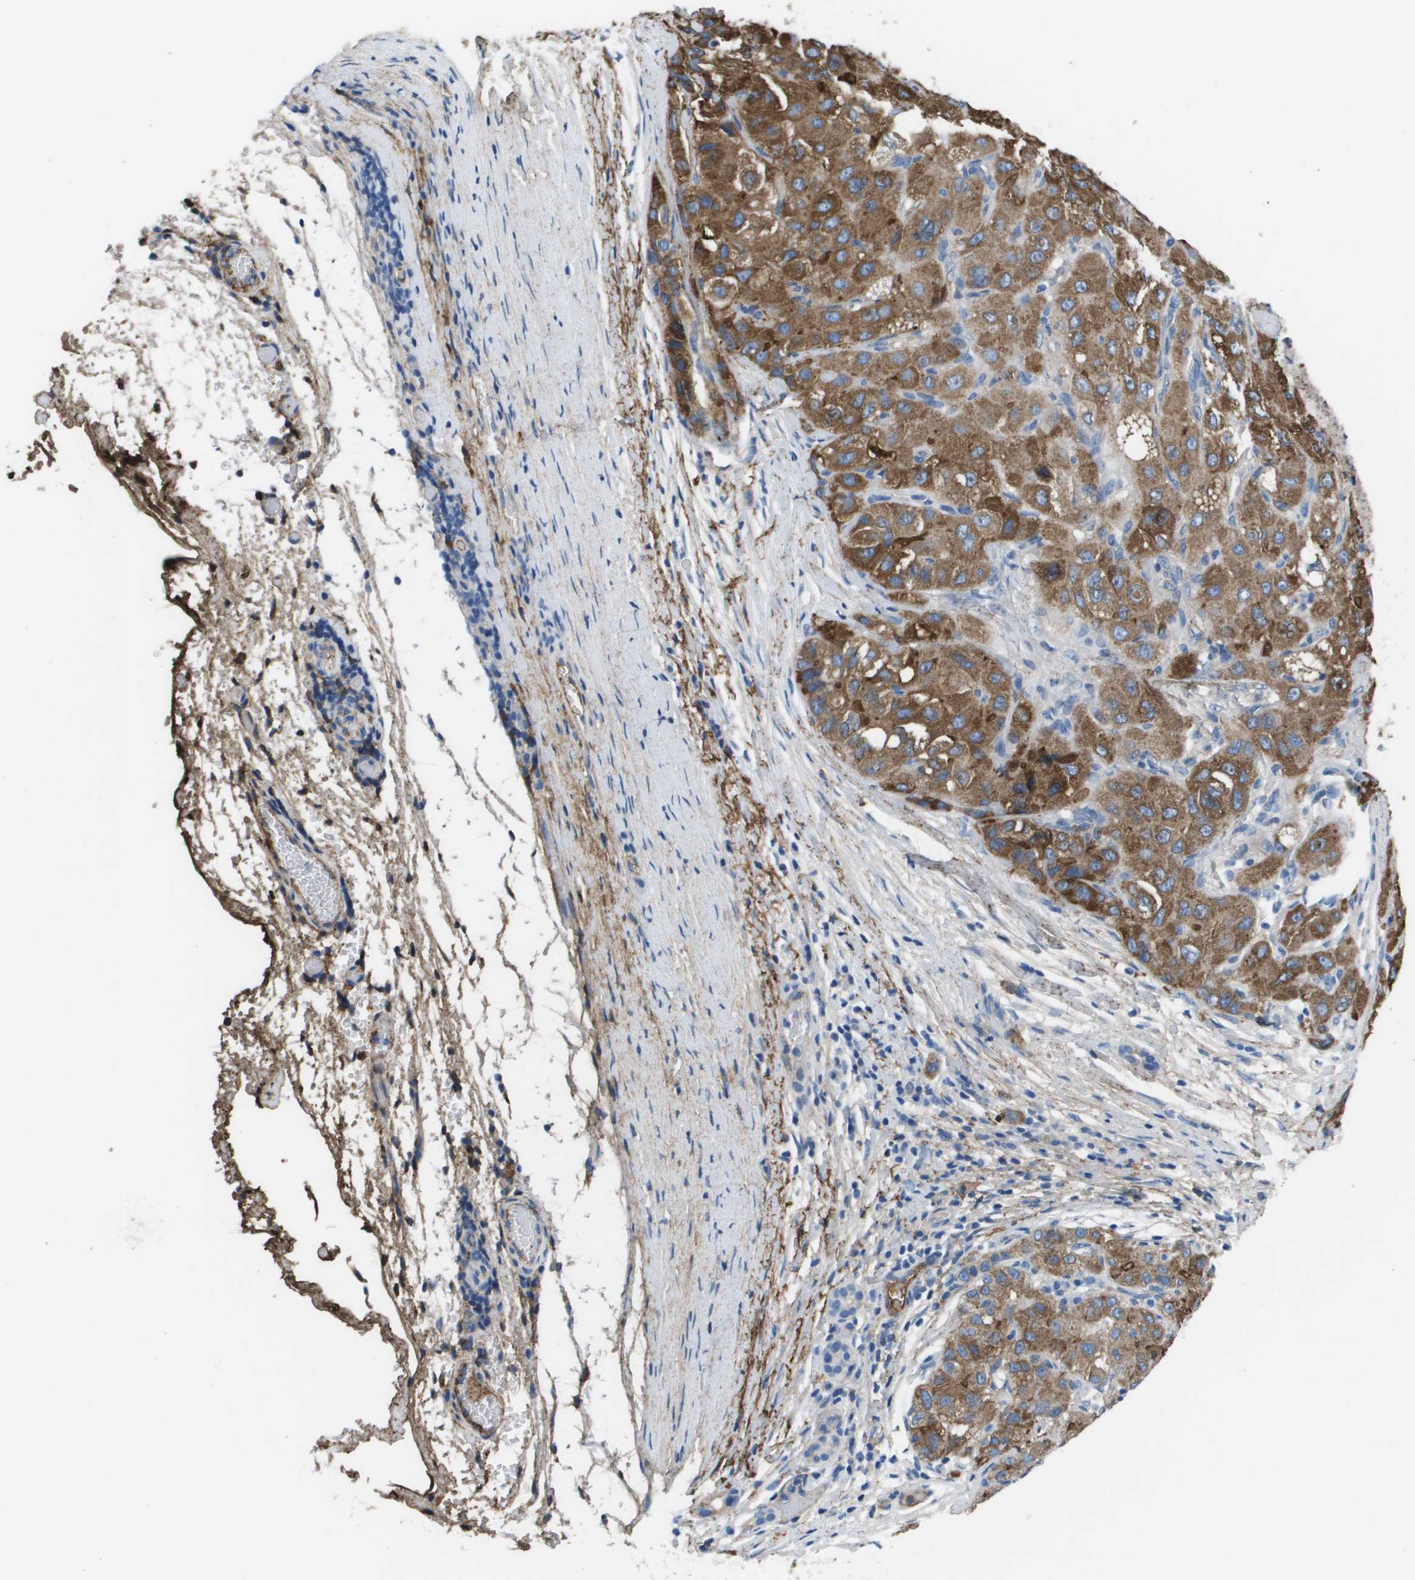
{"staining": {"intensity": "moderate", "quantity": ">75%", "location": "cytoplasmic/membranous"}, "tissue": "liver cancer", "cell_type": "Tumor cells", "image_type": "cancer", "snomed": [{"axis": "morphology", "description": "Carcinoma, Hepatocellular, NOS"}, {"axis": "topography", "description": "Liver"}], "caption": "Immunohistochemical staining of liver hepatocellular carcinoma reveals moderate cytoplasmic/membranous protein staining in about >75% of tumor cells.", "gene": "VTN", "patient": {"sex": "male", "age": 80}}